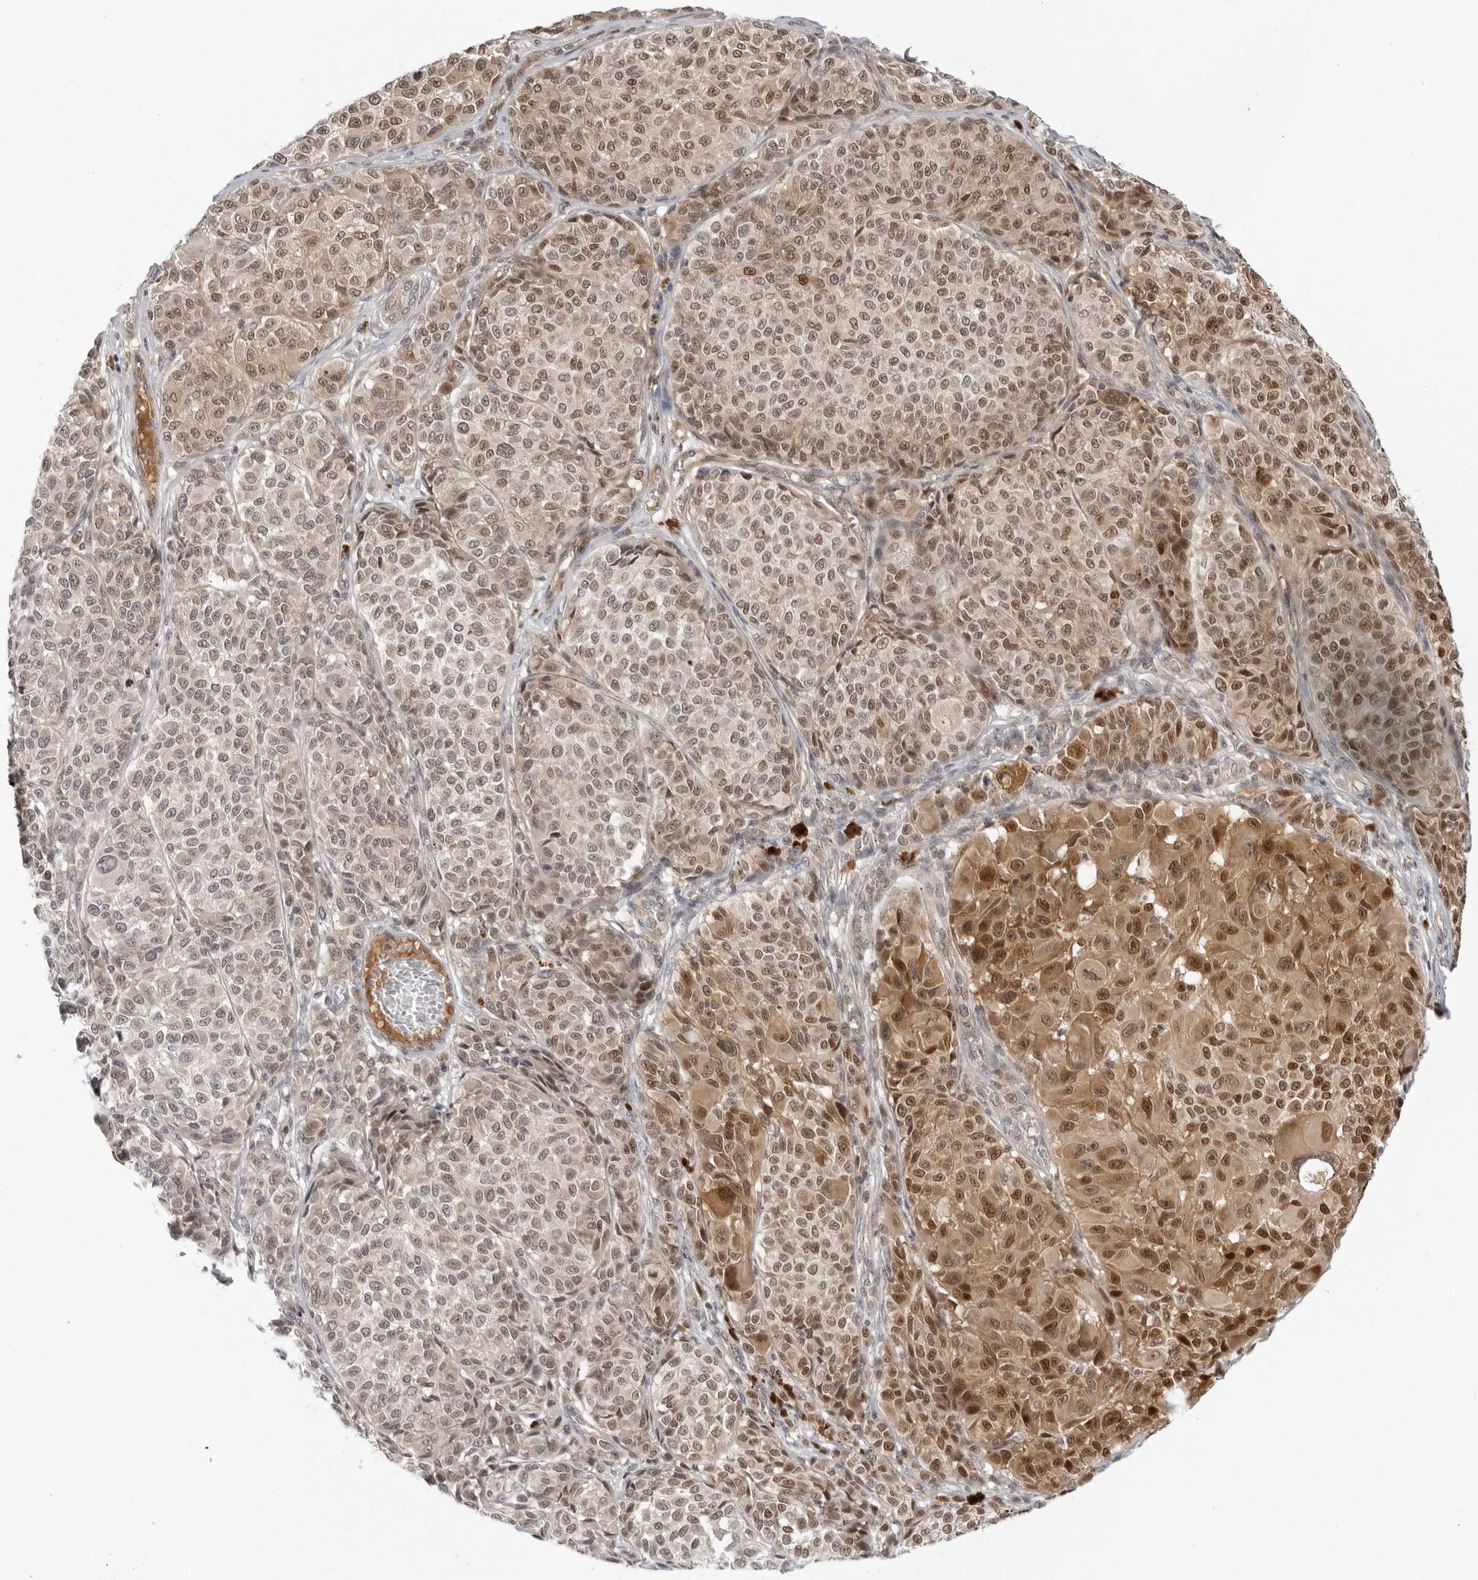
{"staining": {"intensity": "moderate", "quantity": ">75%", "location": "cytoplasmic/membranous,nuclear"}, "tissue": "melanoma", "cell_type": "Tumor cells", "image_type": "cancer", "snomed": [{"axis": "morphology", "description": "Malignant melanoma, NOS"}, {"axis": "topography", "description": "Skin"}], "caption": "Immunohistochemical staining of human melanoma demonstrates medium levels of moderate cytoplasmic/membranous and nuclear protein positivity in about >75% of tumor cells.", "gene": "SUGCT", "patient": {"sex": "male", "age": 83}}